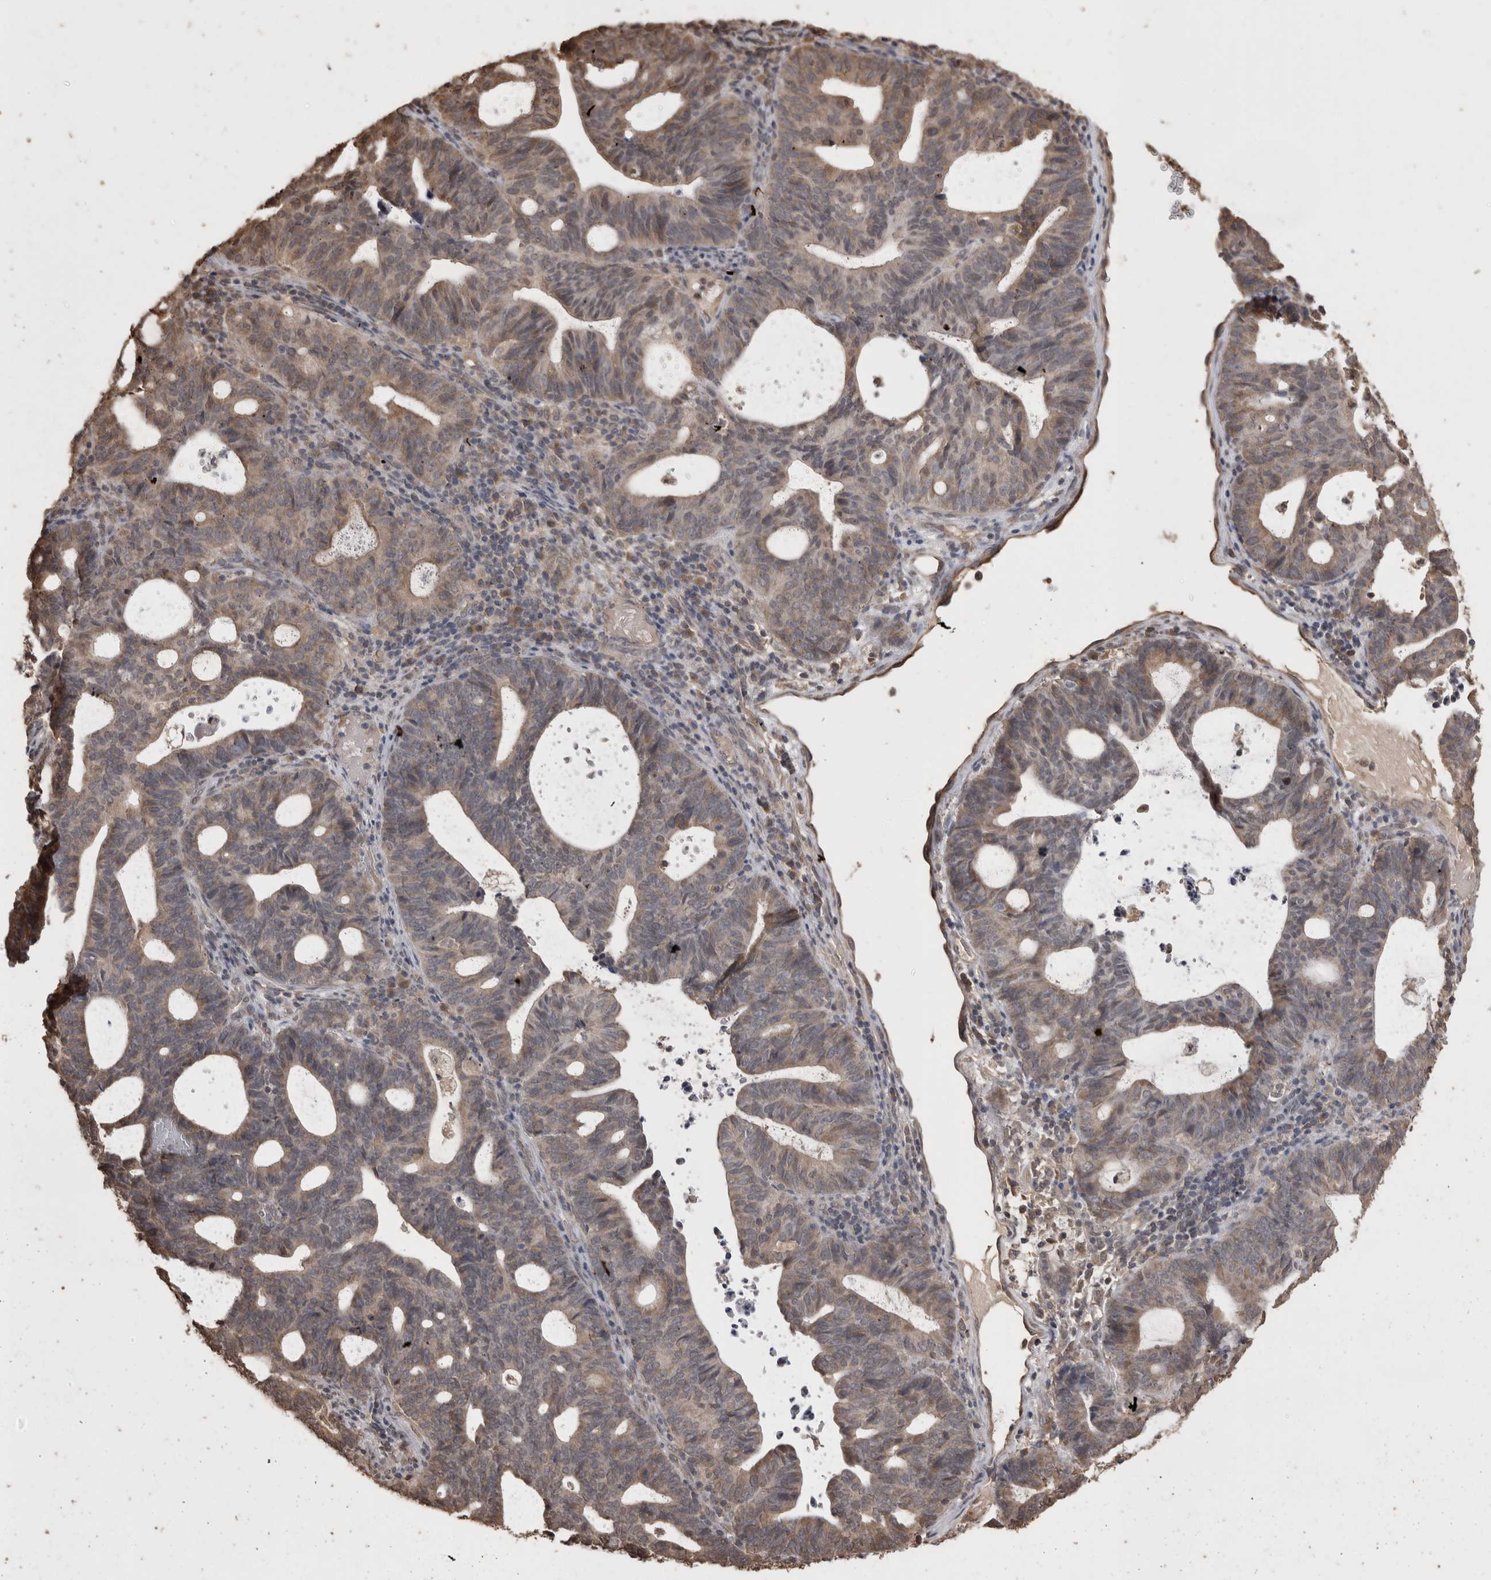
{"staining": {"intensity": "weak", "quantity": ">75%", "location": "cytoplasmic/membranous"}, "tissue": "endometrial cancer", "cell_type": "Tumor cells", "image_type": "cancer", "snomed": [{"axis": "morphology", "description": "Adenocarcinoma, NOS"}, {"axis": "topography", "description": "Uterus"}], "caption": "Endometrial cancer (adenocarcinoma) stained with a brown dye exhibits weak cytoplasmic/membranous positive staining in about >75% of tumor cells.", "gene": "SOCS5", "patient": {"sex": "female", "age": 83}}